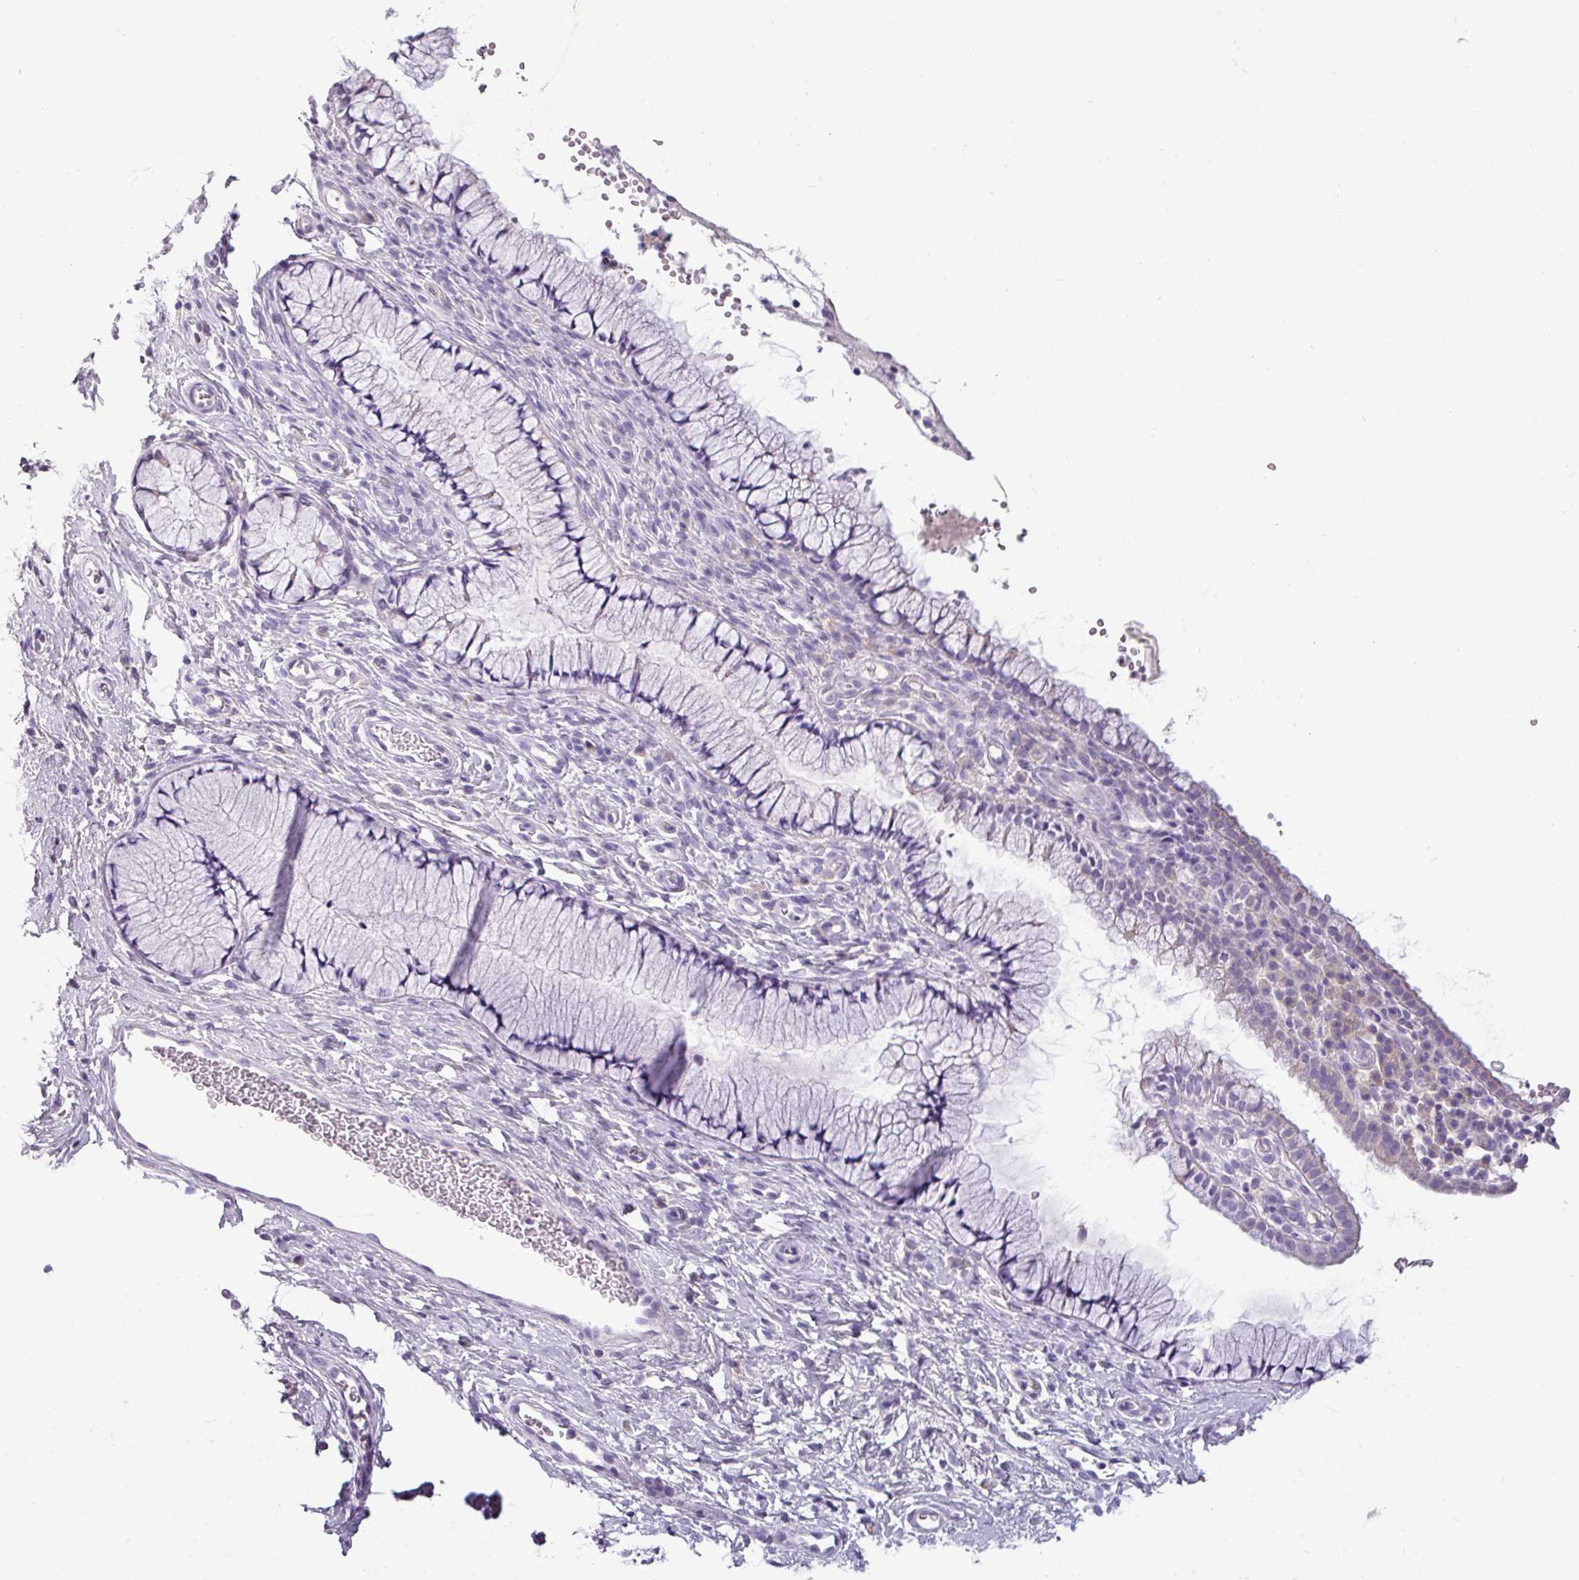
{"staining": {"intensity": "negative", "quantity": "none", "location": "none"}, "tissue": "cervix", "cell_type": "Glandular cells", "image_type": "normal", "snomed": [{"axis": "morphology", "description": "Normal tissue, NOS"}, {"axis": "topography", "description": "Cervix"}], "caption": "IHC micrograph of unremarkable cervix stained for a protein (brown), which demonstrates no expression in glandular cells.", "gene": "DNAAF9", "patient": {"sex": "female", "age": 36}}